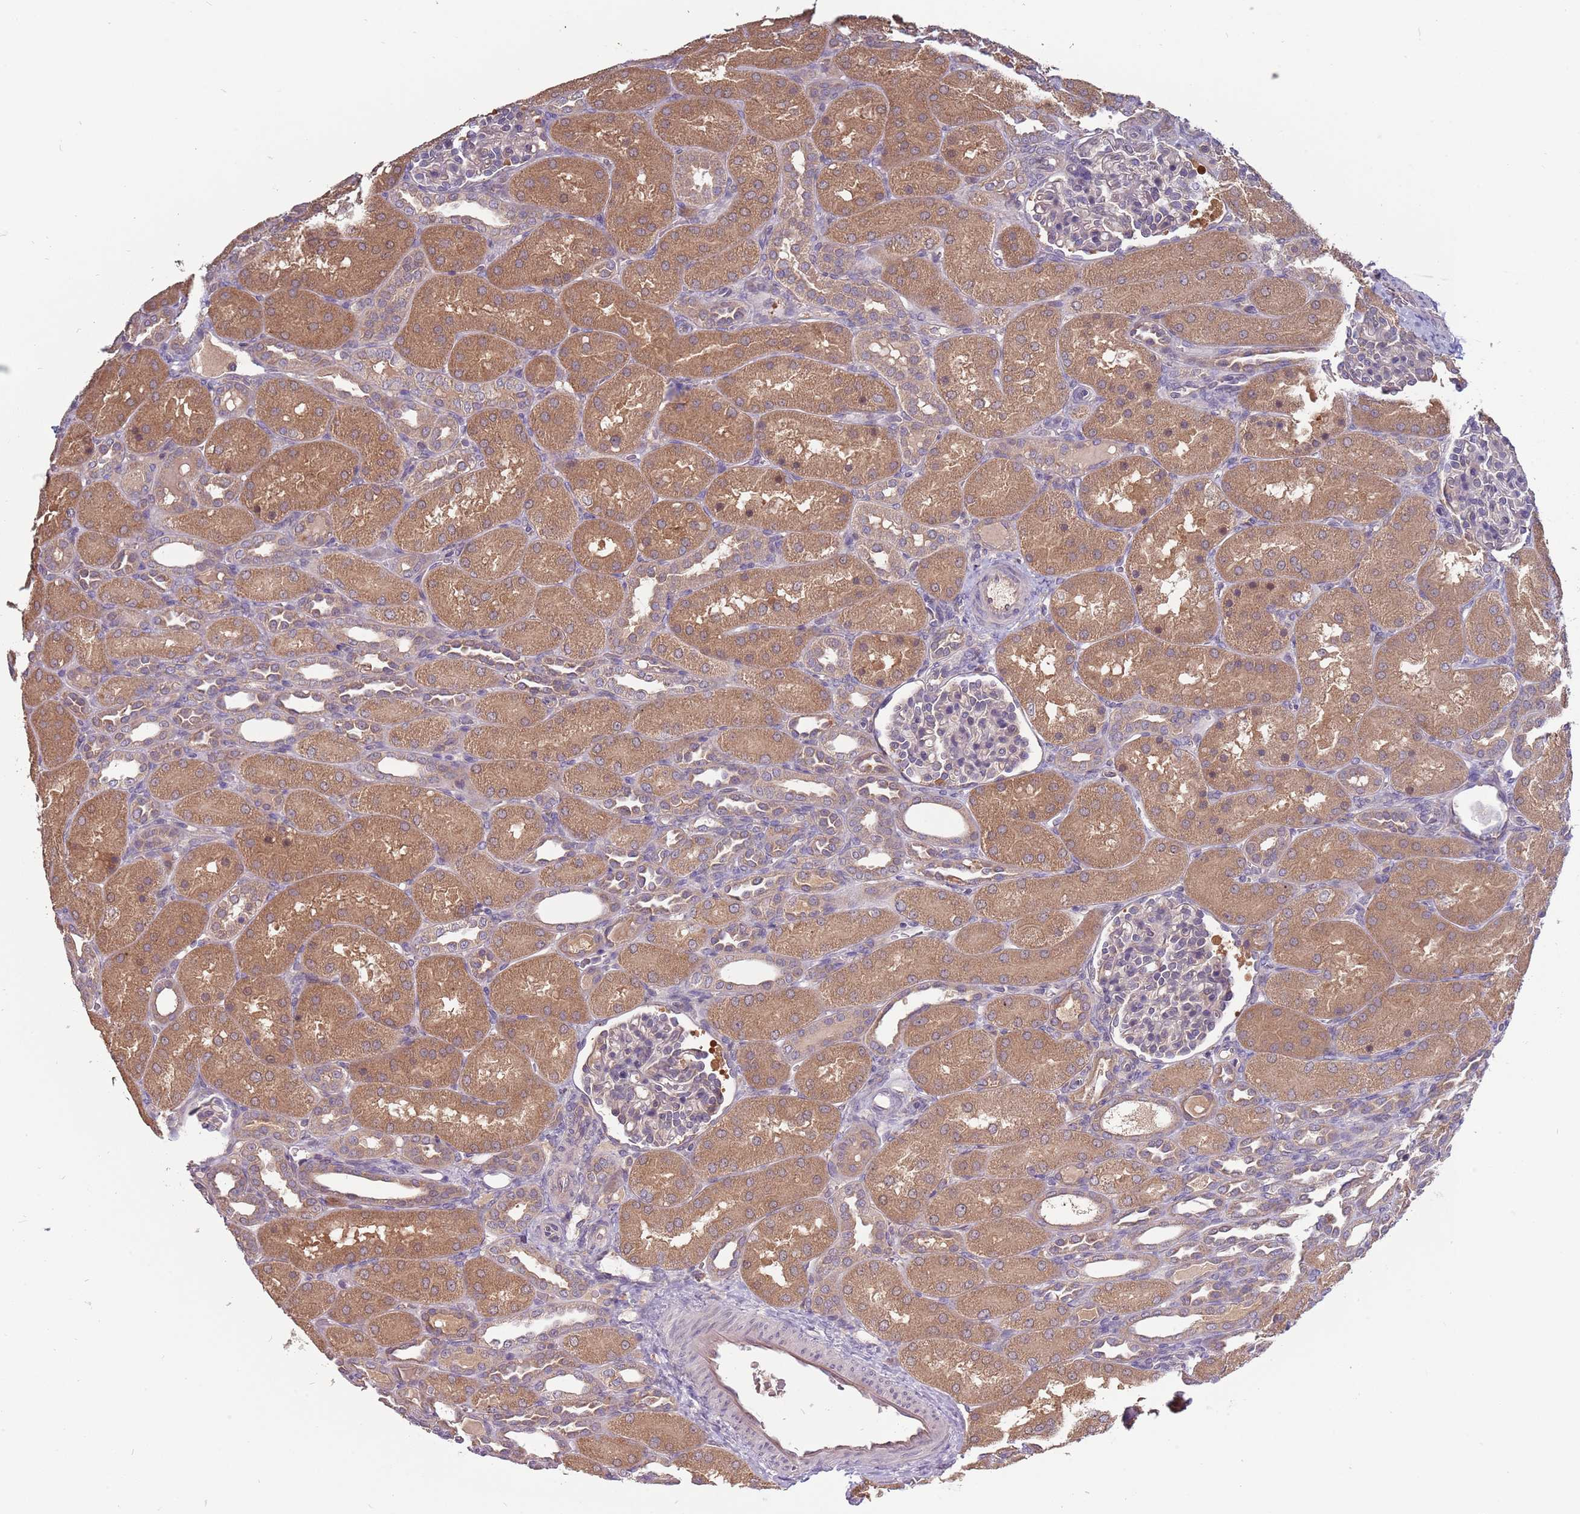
{"staining": {"intensity": "negative", "quantity": "none", "location": "none"}, "tissue": "kidney", "cell_type": "Cells in glomeruli", "image_type": "normal", "snomed": [{"axis": "morphology", "description": "Normal tissue, NOS"}, {"axis": "topography", "description": "Kidney"}], "caption": "Histopathology image shows no significant protein positivity in cells in glomeruli of unremarkable kidney.", "gene": "USP32", "patient": {"sex": "male", "age": 1}}